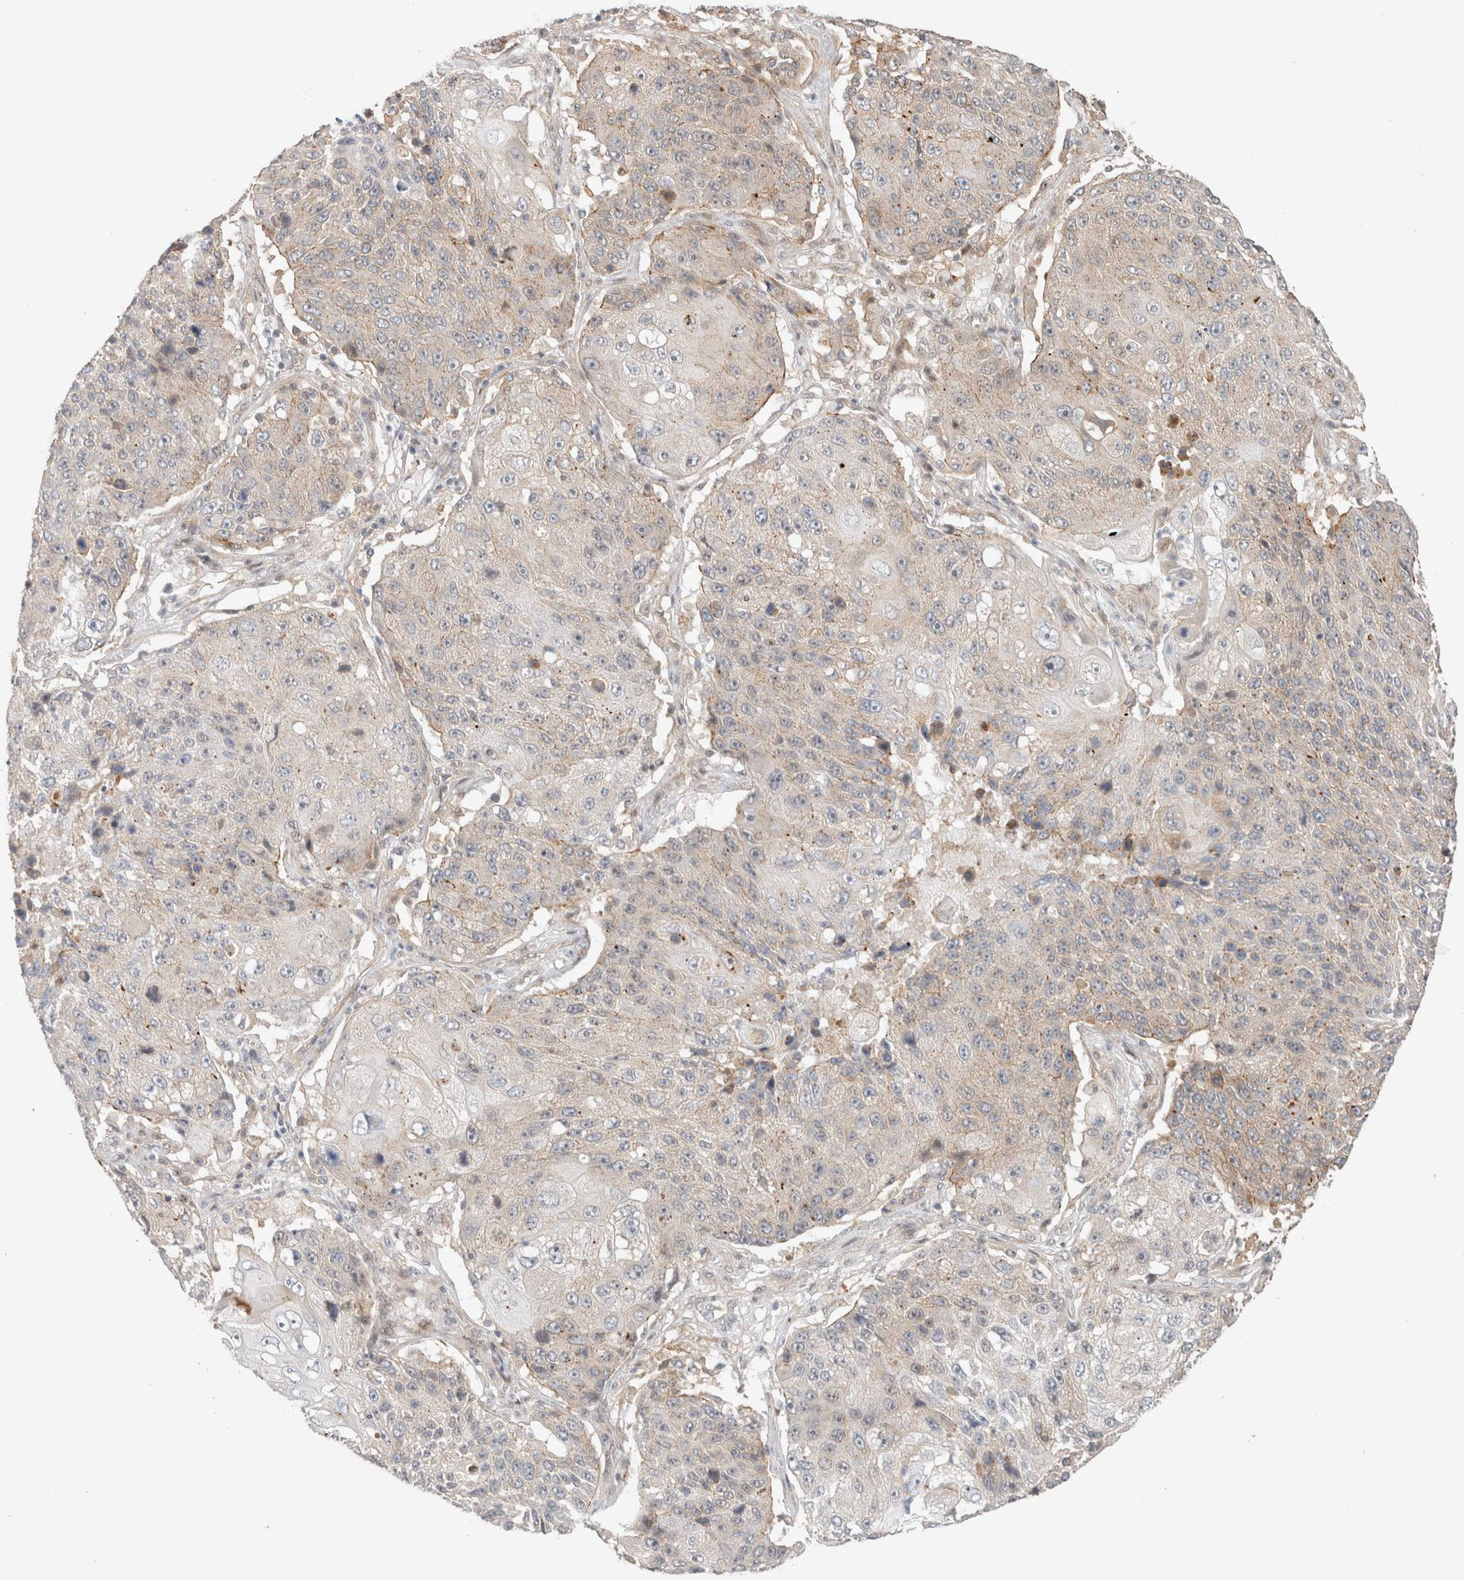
{"staining": {"intensity": "weak", "quantity": "25%-75%", "location": "cytoplasmic/membranous"}, "tissue": "lung cancer", "cell_type": "Tumor cells", "image_type": "cancer", "snomed": [{"axis": "morphology", "description": "Squamous cell carcinoma, NOS"}, {"axis": "topography", "description": "Lung"}], "caption": "Immunohistochemical staining of lung cancer (squamous cell carcinoma) shows low levels of weak cytoplasmic/membranous positivity in about 25%-75% of tumor cells. (Stains: DAB in brown, nuclei in blue, Microscopy: brightfield microscopy at high magnification).", "gene": "ID3", "patient": {"sex": "male", "age": 61}}